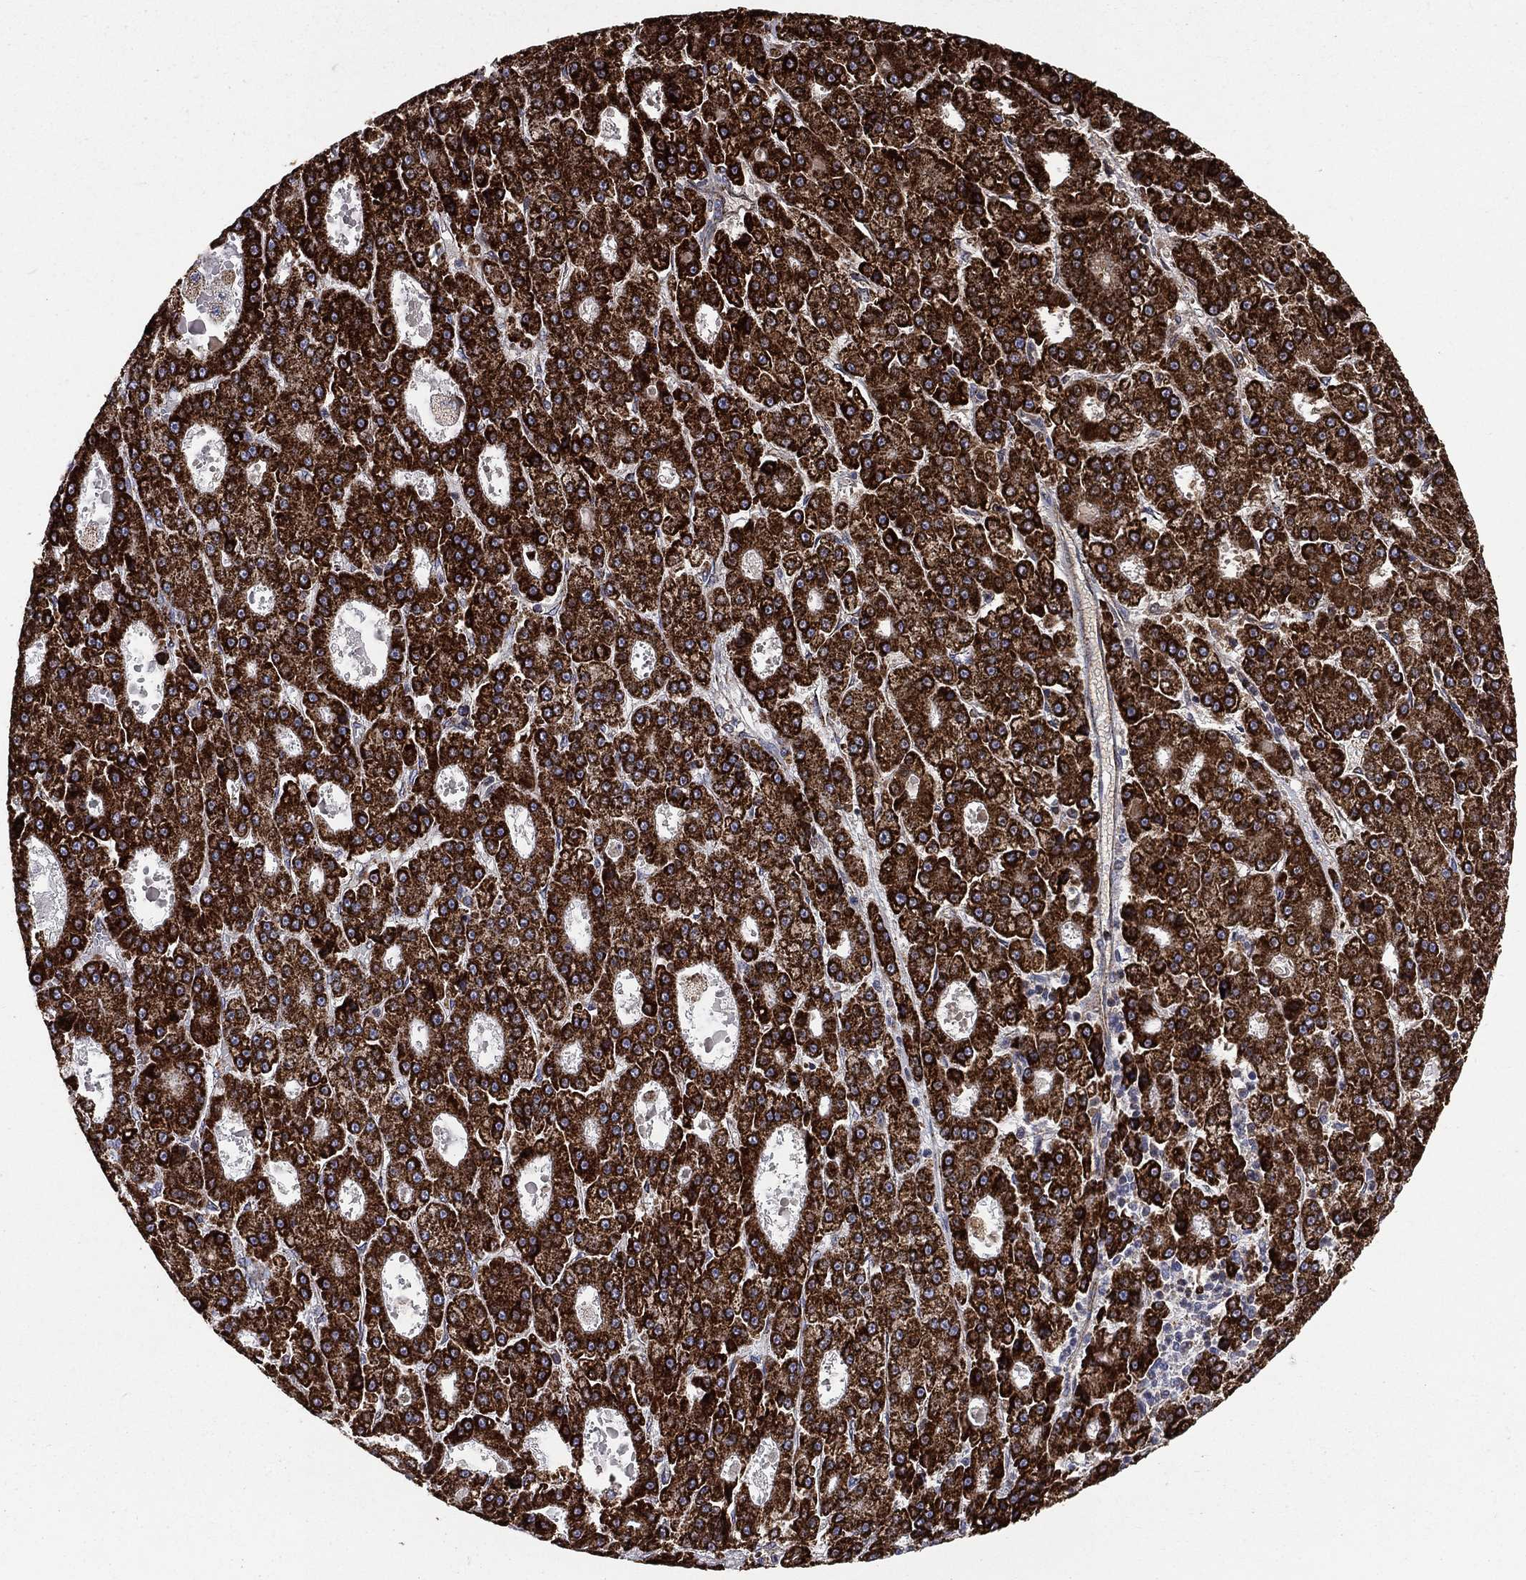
{"staining": {"intensity": "strong", "quantity": ">75%", "location": "cytoplasmic/membranous"}, "tissue": "liver cancer", "cell_type": "Tumor cells", "image_type": "cancer", "snomed": [{"axis": "morphology", "description": "Carcinoma, Hepatocellular, NOS"}, {"axis": "topography", "description": "Liver"}], "caption": "A brown stain shows strong cytoplasmic/membranous staining of a protein in human hepatocellular carcinoma (liver) tumor cells.", "gene": "GOT2", "patient": {"sex": "male", "age": 70}}